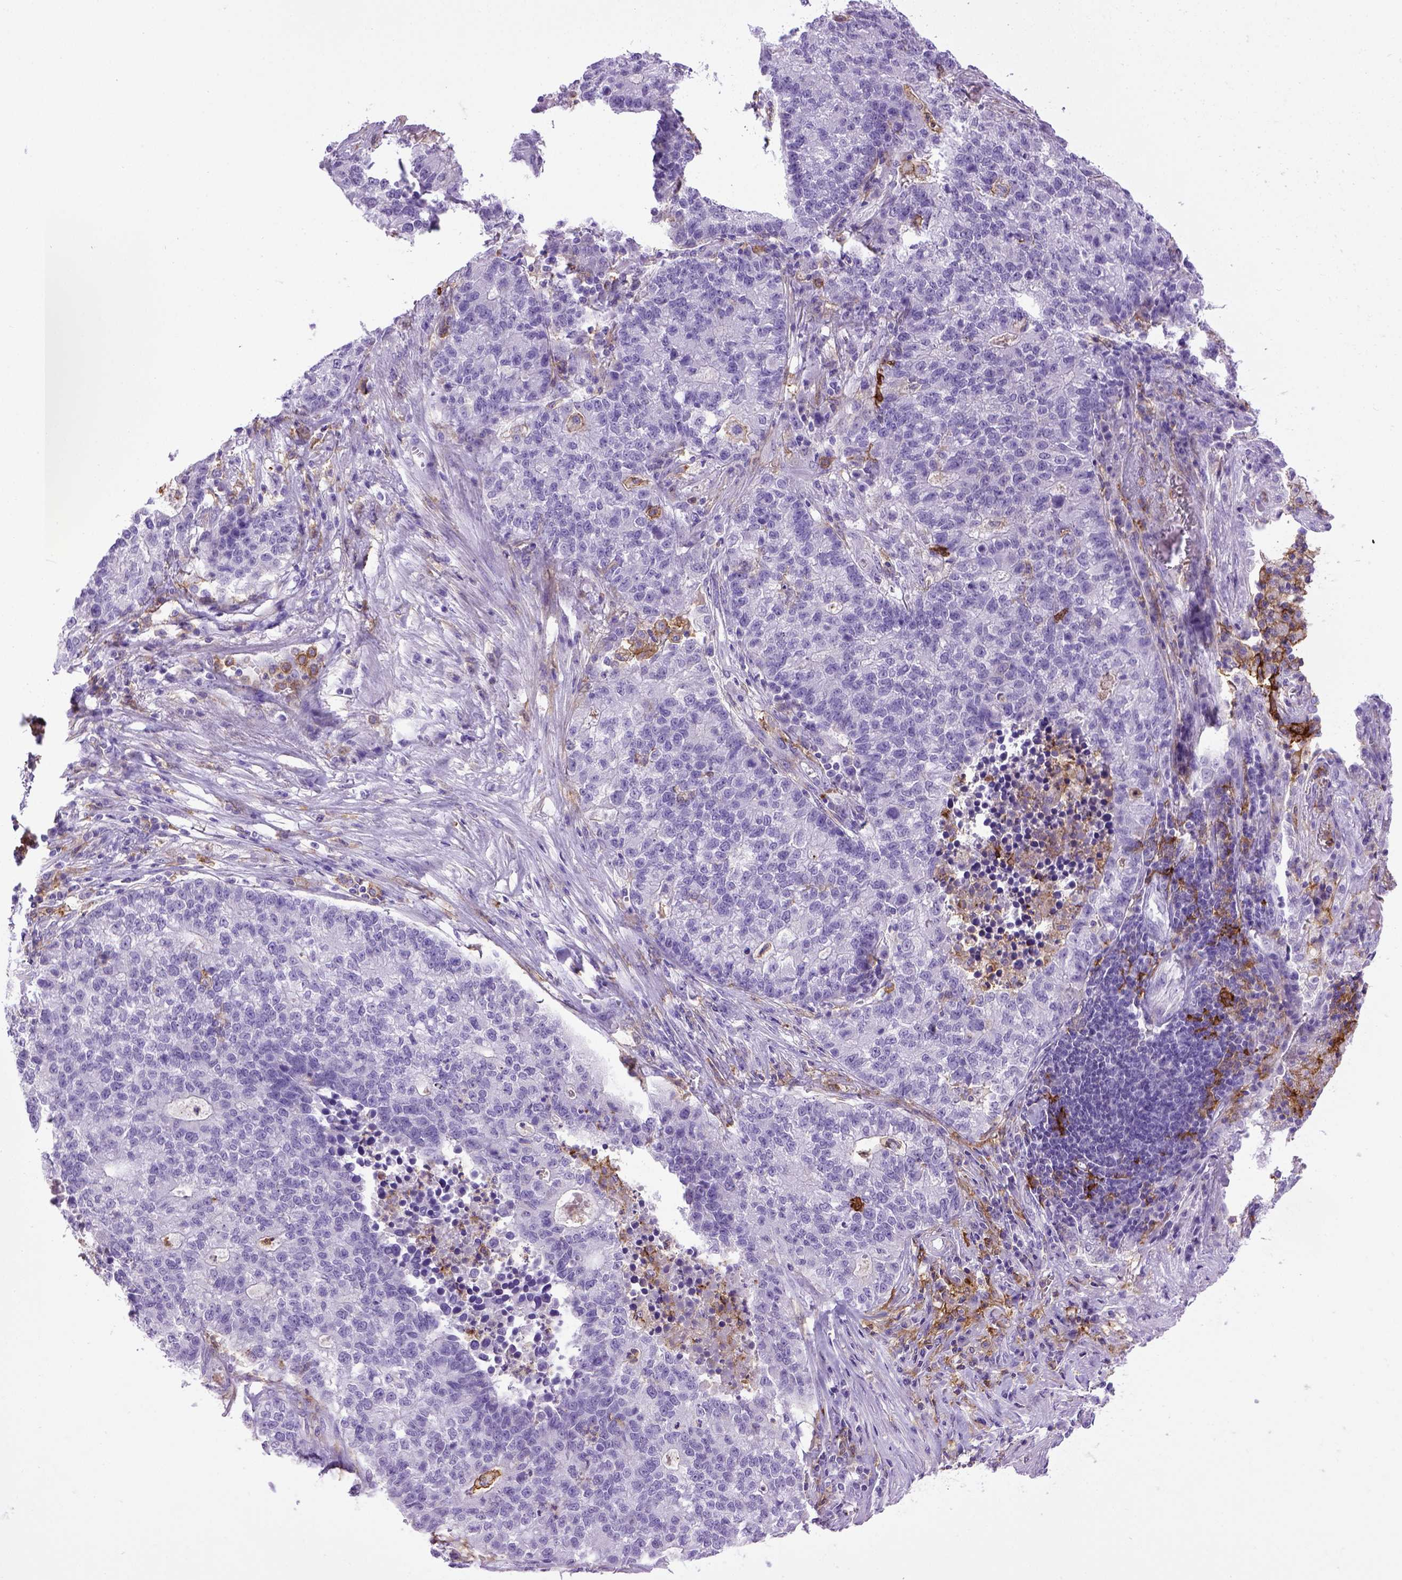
{"staining": {"intensity": "negative", "quantity": "none", "location": "none"}, "tissue": "lung cancer", "cell_type": "Tumor cells", "image_type": "cancer", "snomed": [{"axis": "morphology", "description": "Adenocarcinoma, NOS"}, {"axis": "topography", "description": "Lung"}], "caption": "Lung cancer stained for a protein using immunohistochemistry (IHC) exhibits no expression tumor cells.", "gene": "ITGAX", "patient": {"sex": "male", "age": 57}}